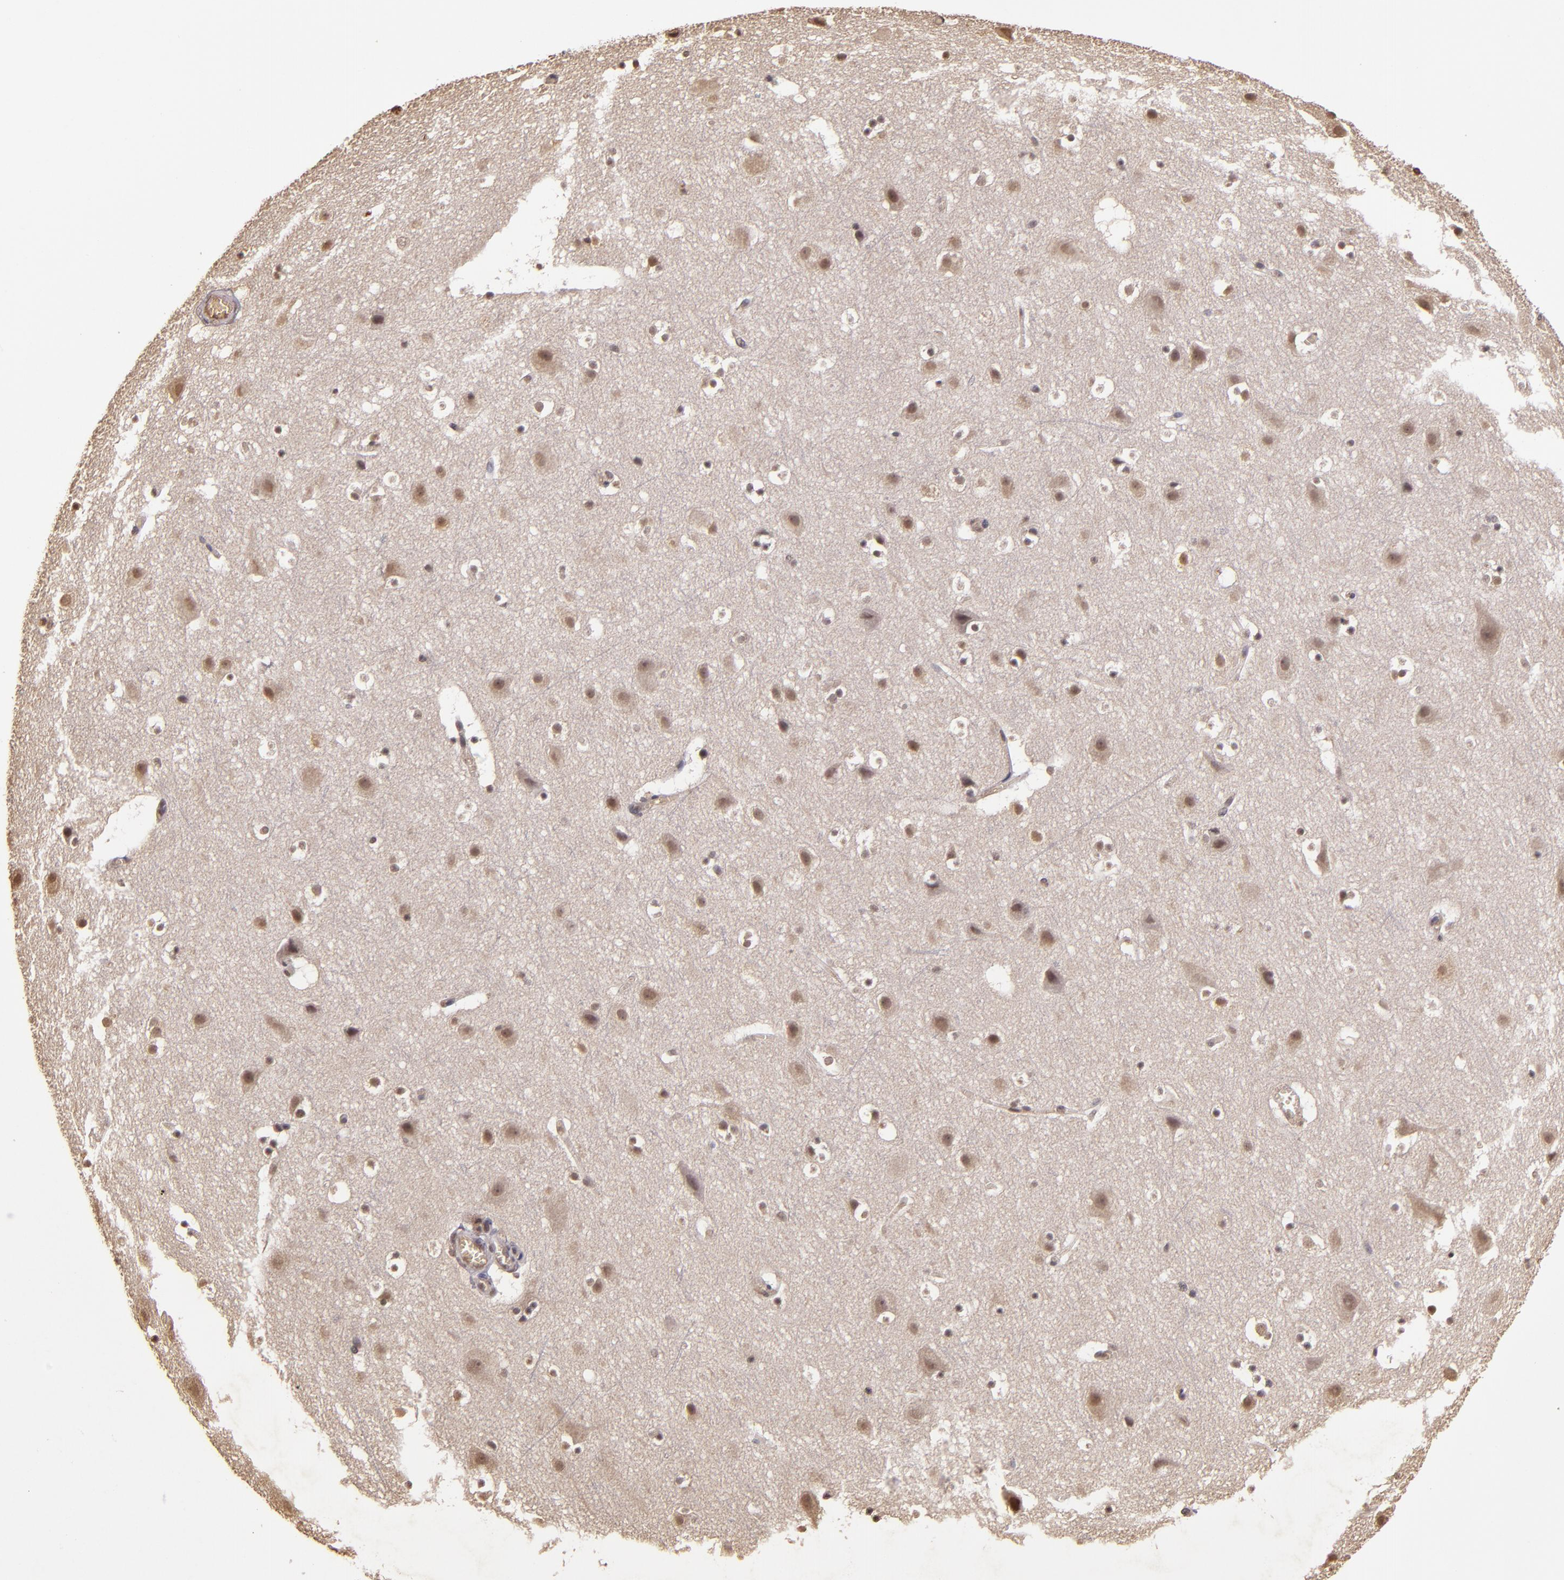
{"staining": {"intensity": "moderate", "quantity": ">75%", "location": "nuclear"}, "tissue": "cerebral cortex", "cell_type": "Endothelial cells", "image_type": "normal", "snomed": [{"axis": "morphology", "description": "Normal tissue, NOS"}, {"axis": "topography", "description": "Cerebral cortex"}], "caption": "A medium amount of moderate nuclear staining is appreciated in about >75% of endothelial cells in benign cerebral cortex. (Brightfield microscopy of DAB IHC at high magnification).", "gene": "CUL1", "patient": {"sex": "male", "age": 45}}